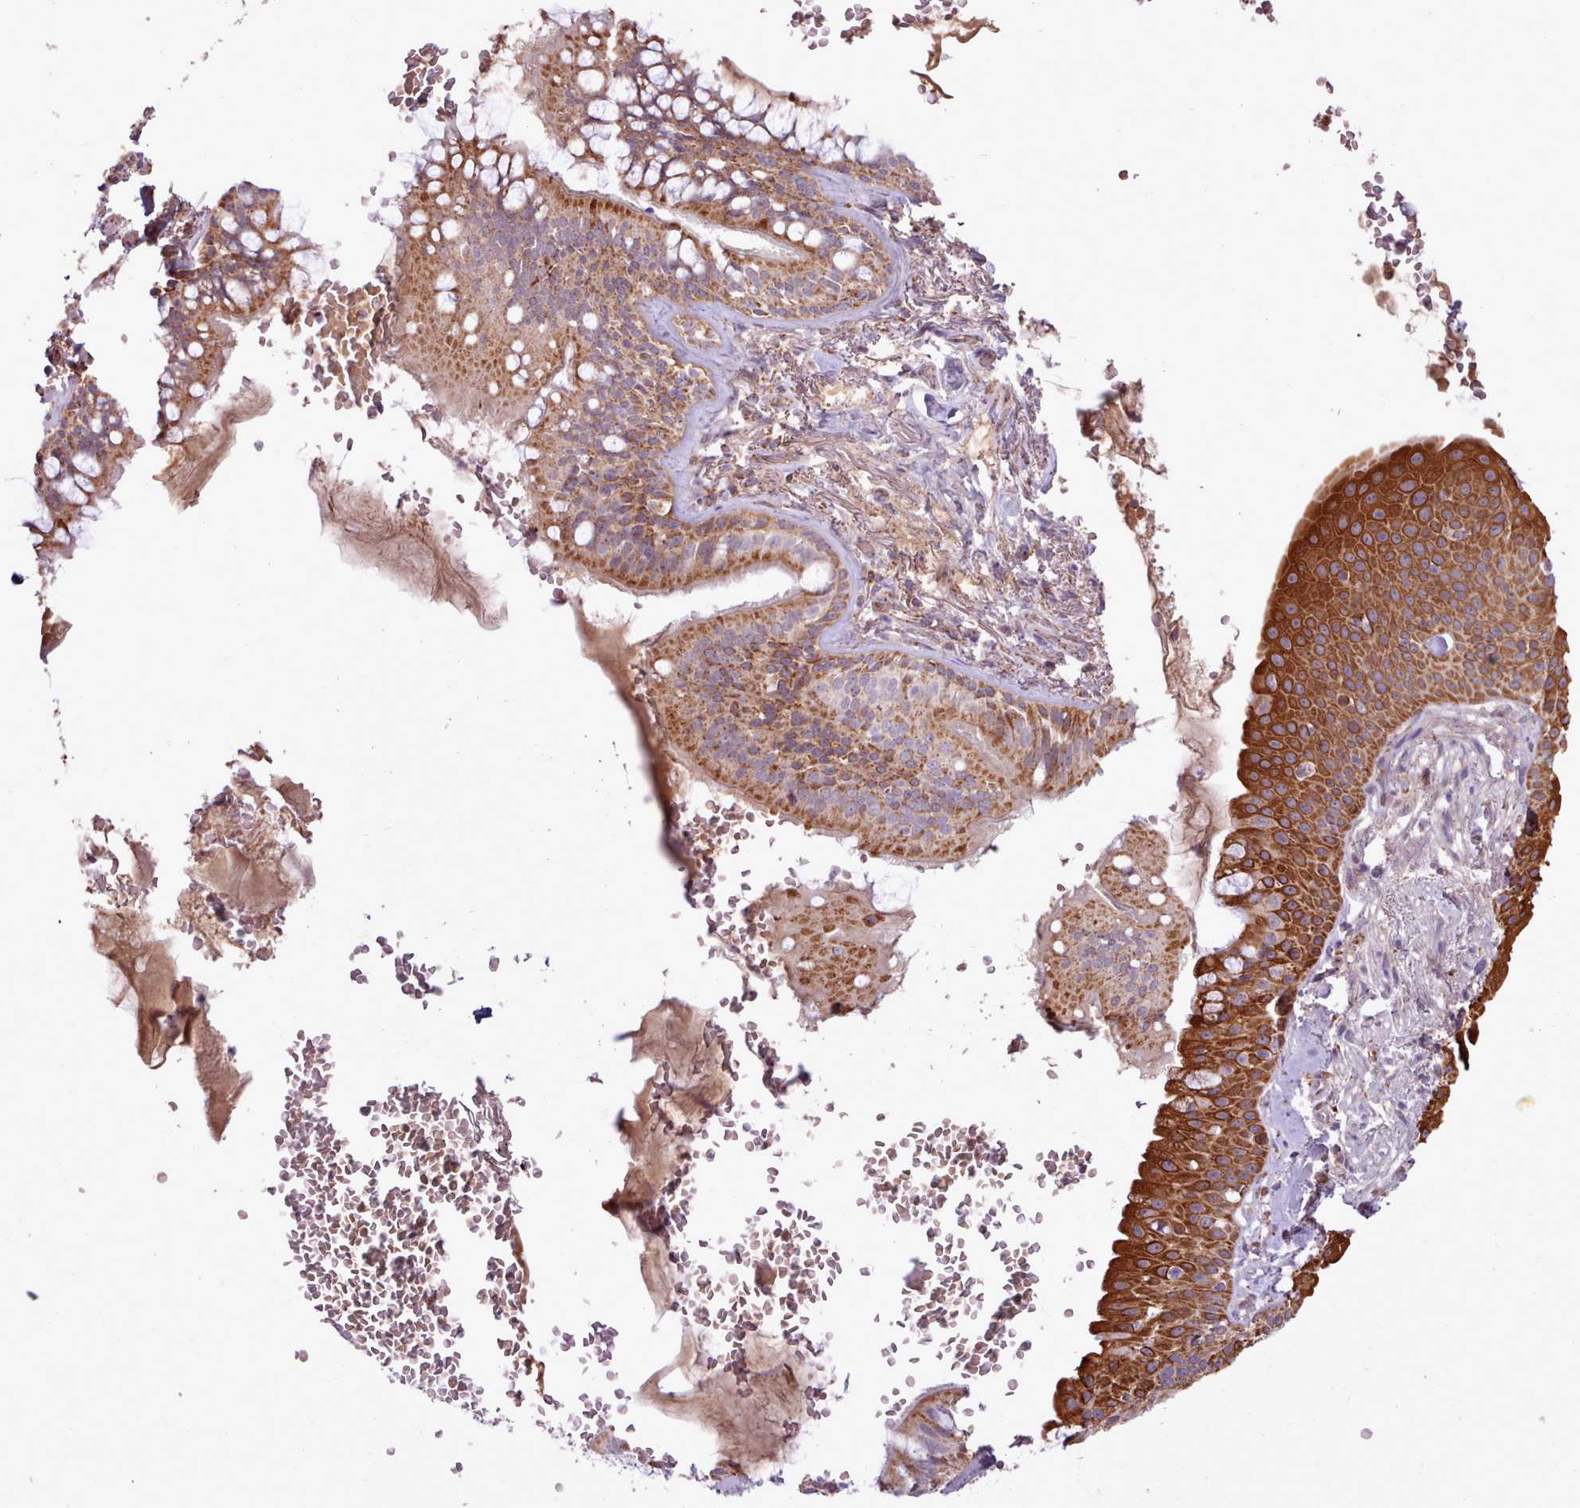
{"staining": {"intensity": "strong", "quantity": ">75%", "location": "cytoplasmic/membranous"}, "tissue": "bronchus", "cell_type": "Respiratory epithelial cells", "image_type": "normal", "snomed": [{"axis": "morphology", "description": "Normal tissue, NOS"}, {"axis": "topography", "description": "Bronchus"}], "caption": "An immunohistochemistry image of normal tissue is shown. Protein staining in brown labels strong cytoplasmic/membranous positivity in bronchus within respiratory epithelial cells.", "gene": "LIN7C", "patient": {"sex": "male", "age": 70}}